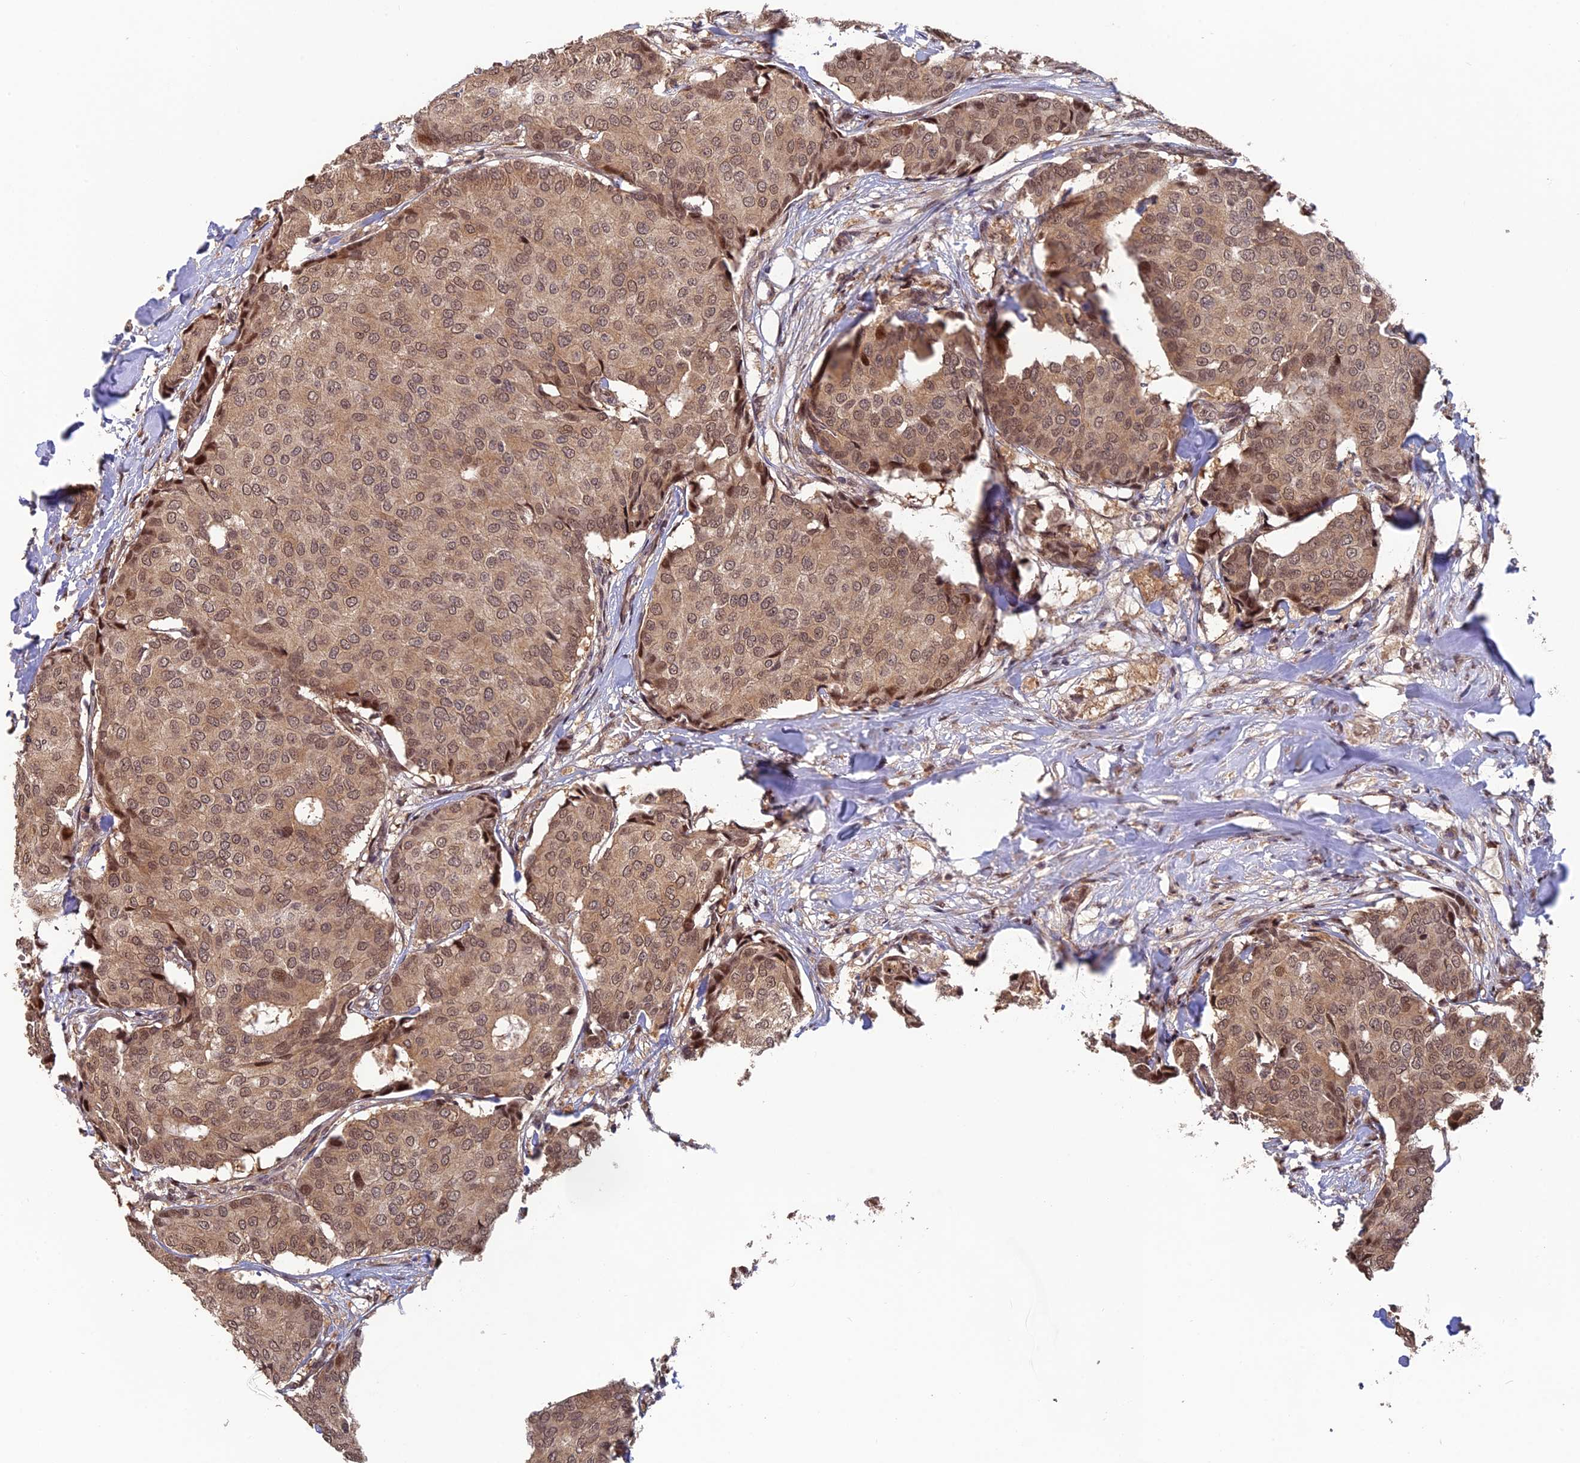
{"staining": {"intensity": "moderate", "quantity": ">75%", "location": "cytoplasmic/membranous,nuclear"}, "tissue": "breast cancer", "cell_type": "Tumor cells", "image_type": "cancer", "snomed": [{"axis": "morphology", "description": "Duct carcinoma"}, {"axis": "topography", "description": "Breast"}], "caption": "Breast invasive ductal carcinoma stained with DAB (3,3'-diaminobenzidine) IHC shows medium levels of moderate cytoplasmic/membranous and nuclear expression in approximately >75% of tumor cells.", "gene": "OSBPL1A", "patient": {"sex": "female", "age": 75}}